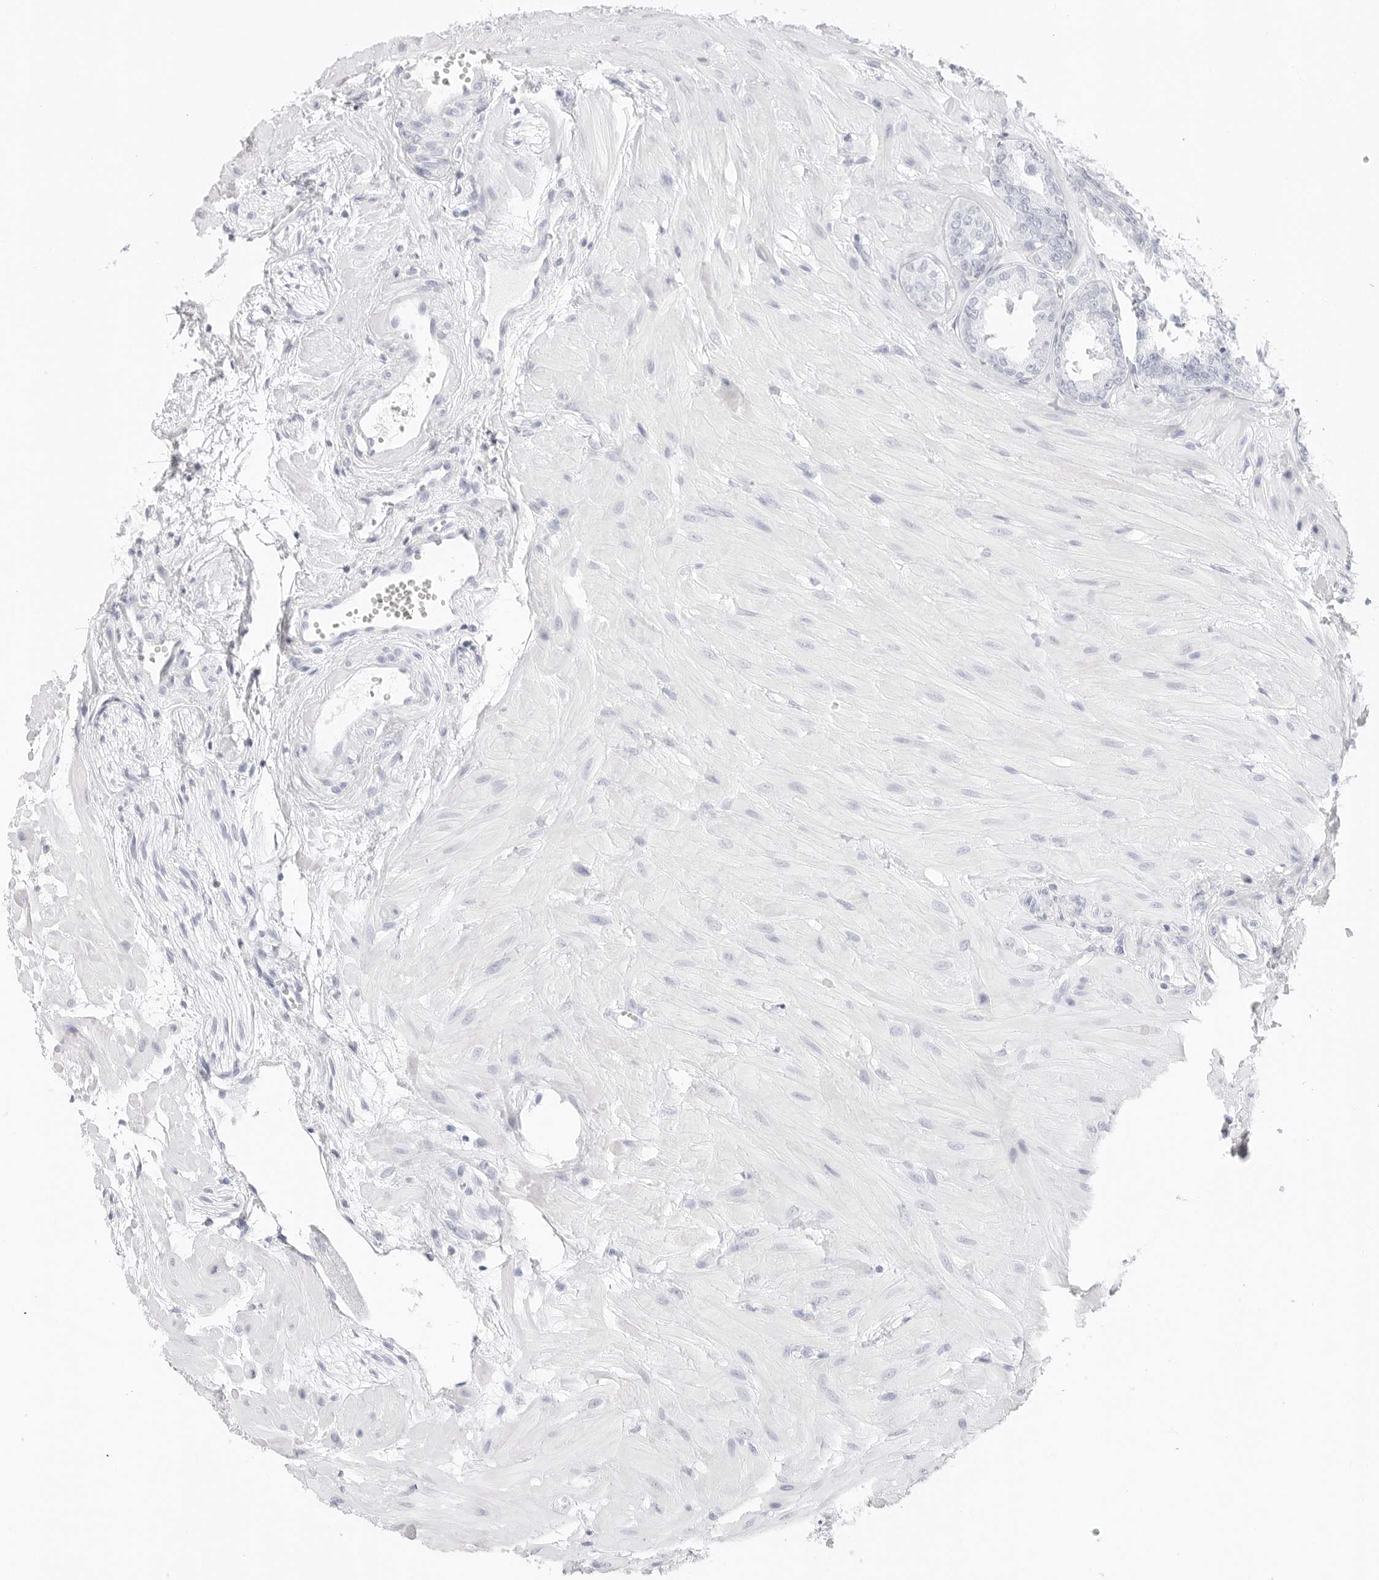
{"staining": {"intensity": "negative", "quantity": "none", "location": "none"}, "tissue": "seminal vesicle", "cell_type": "Glandular cells", "image_type": "normal", "snomed": [{"axis": "morphology", "description": "Normal tissue, NOS"}, {"axis": "topography", "description": "Prostate"}, {"axis": "topography", "description": "Seminal veicle"}], "caption": "Immunohistochemistry photomicrograph of normal seminal vesicle: human seminal vesicle stained with DAB reveals no significant protein positivity in glandular cells.", "gene": "TFF2", "patient": {"sex": "male", "age": 51}}